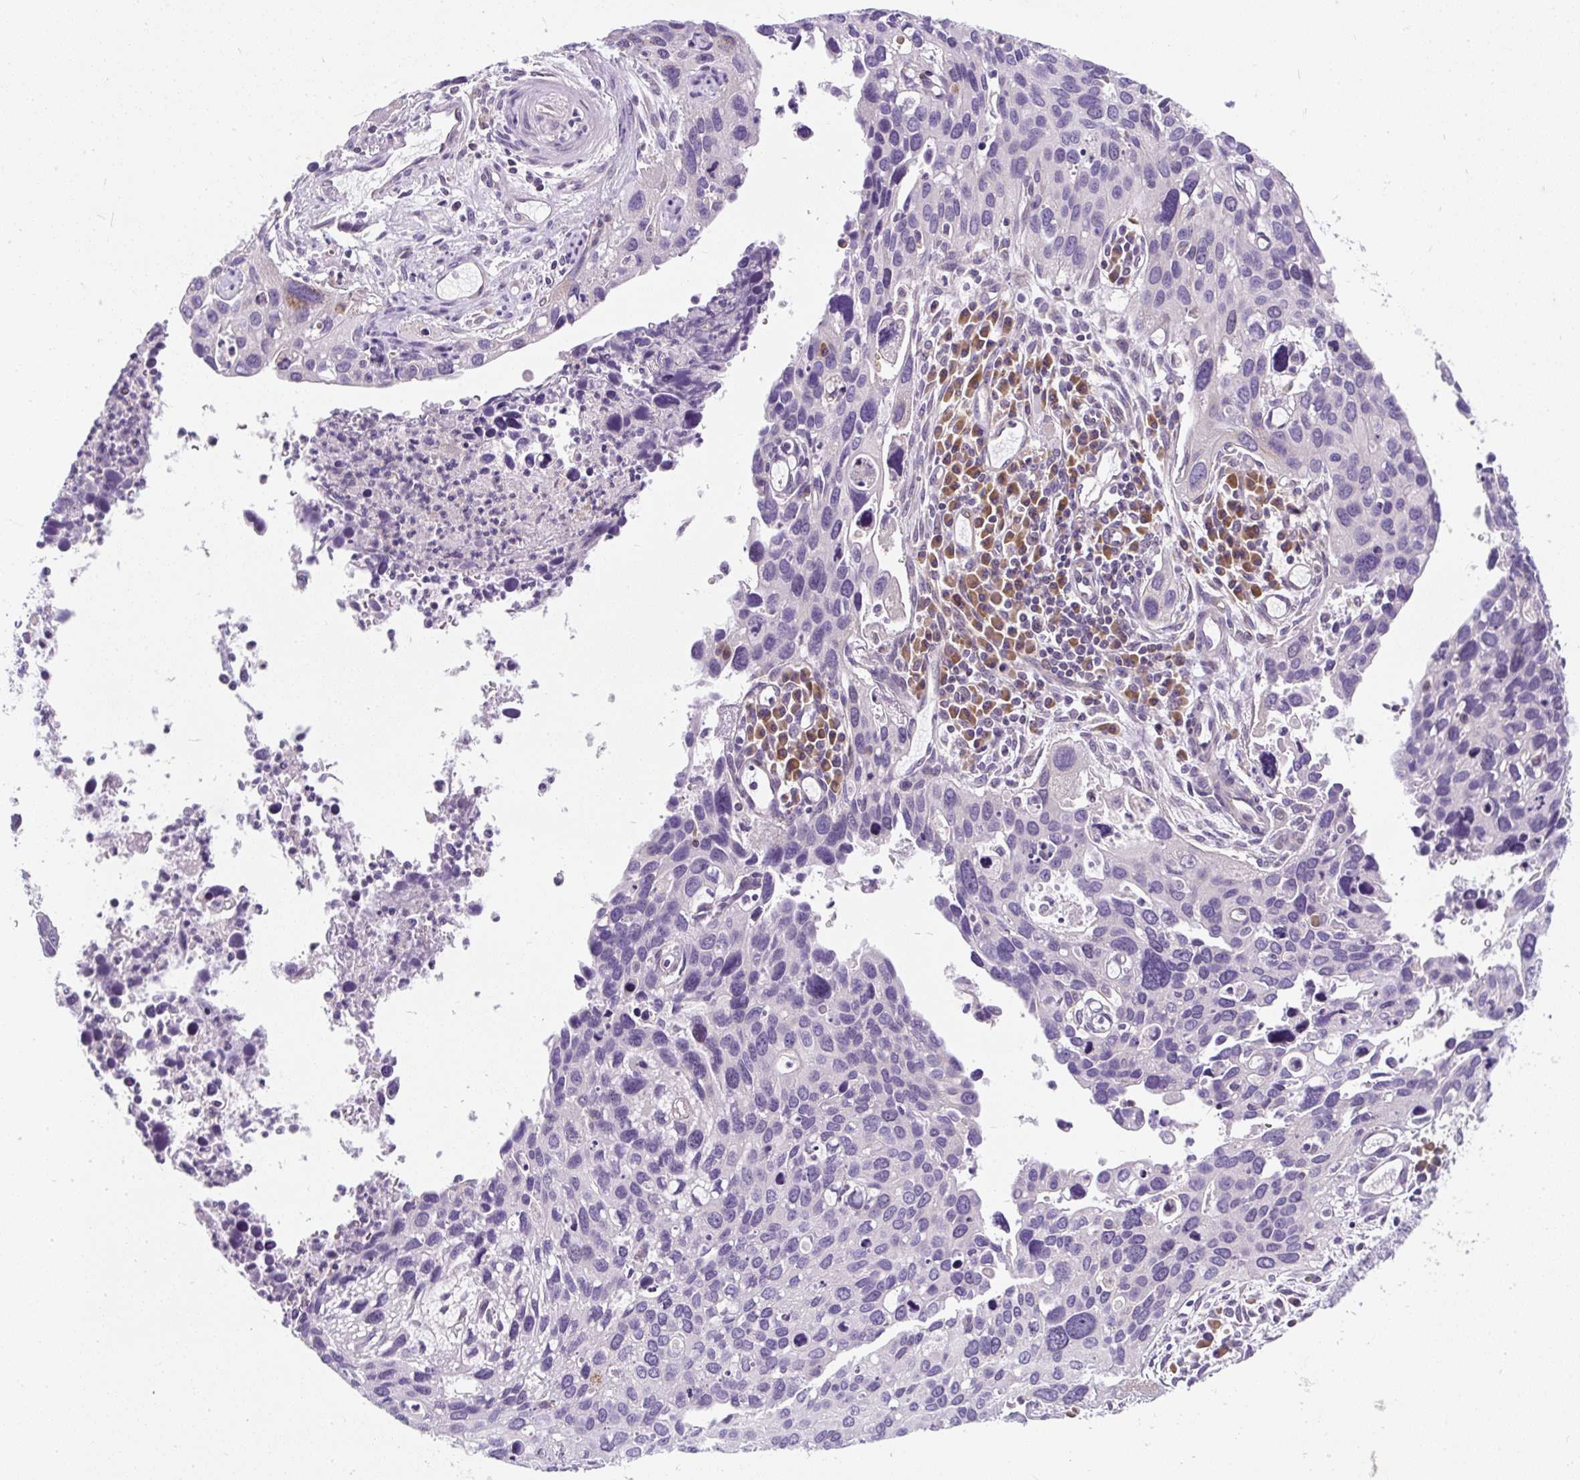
{"staining": {"intensity": "weak", "quantity": "<25%", "location": "cytoplasmic/membranous"}, "tissue": "cervical cancer", "cell_type": "Tumor cells", "image_type": "cancer", "snomed": [{"axis": "morphology", "description": "Squamous cell carcinoma, NOS"}, {"axis": "topography", "description": "Cervix"}], "caption": "IHC of cervical cancer reveals no positivity in tumor cells.", "gene": "CYP20A1", "patient": {"sex": "female", "age": 55}}